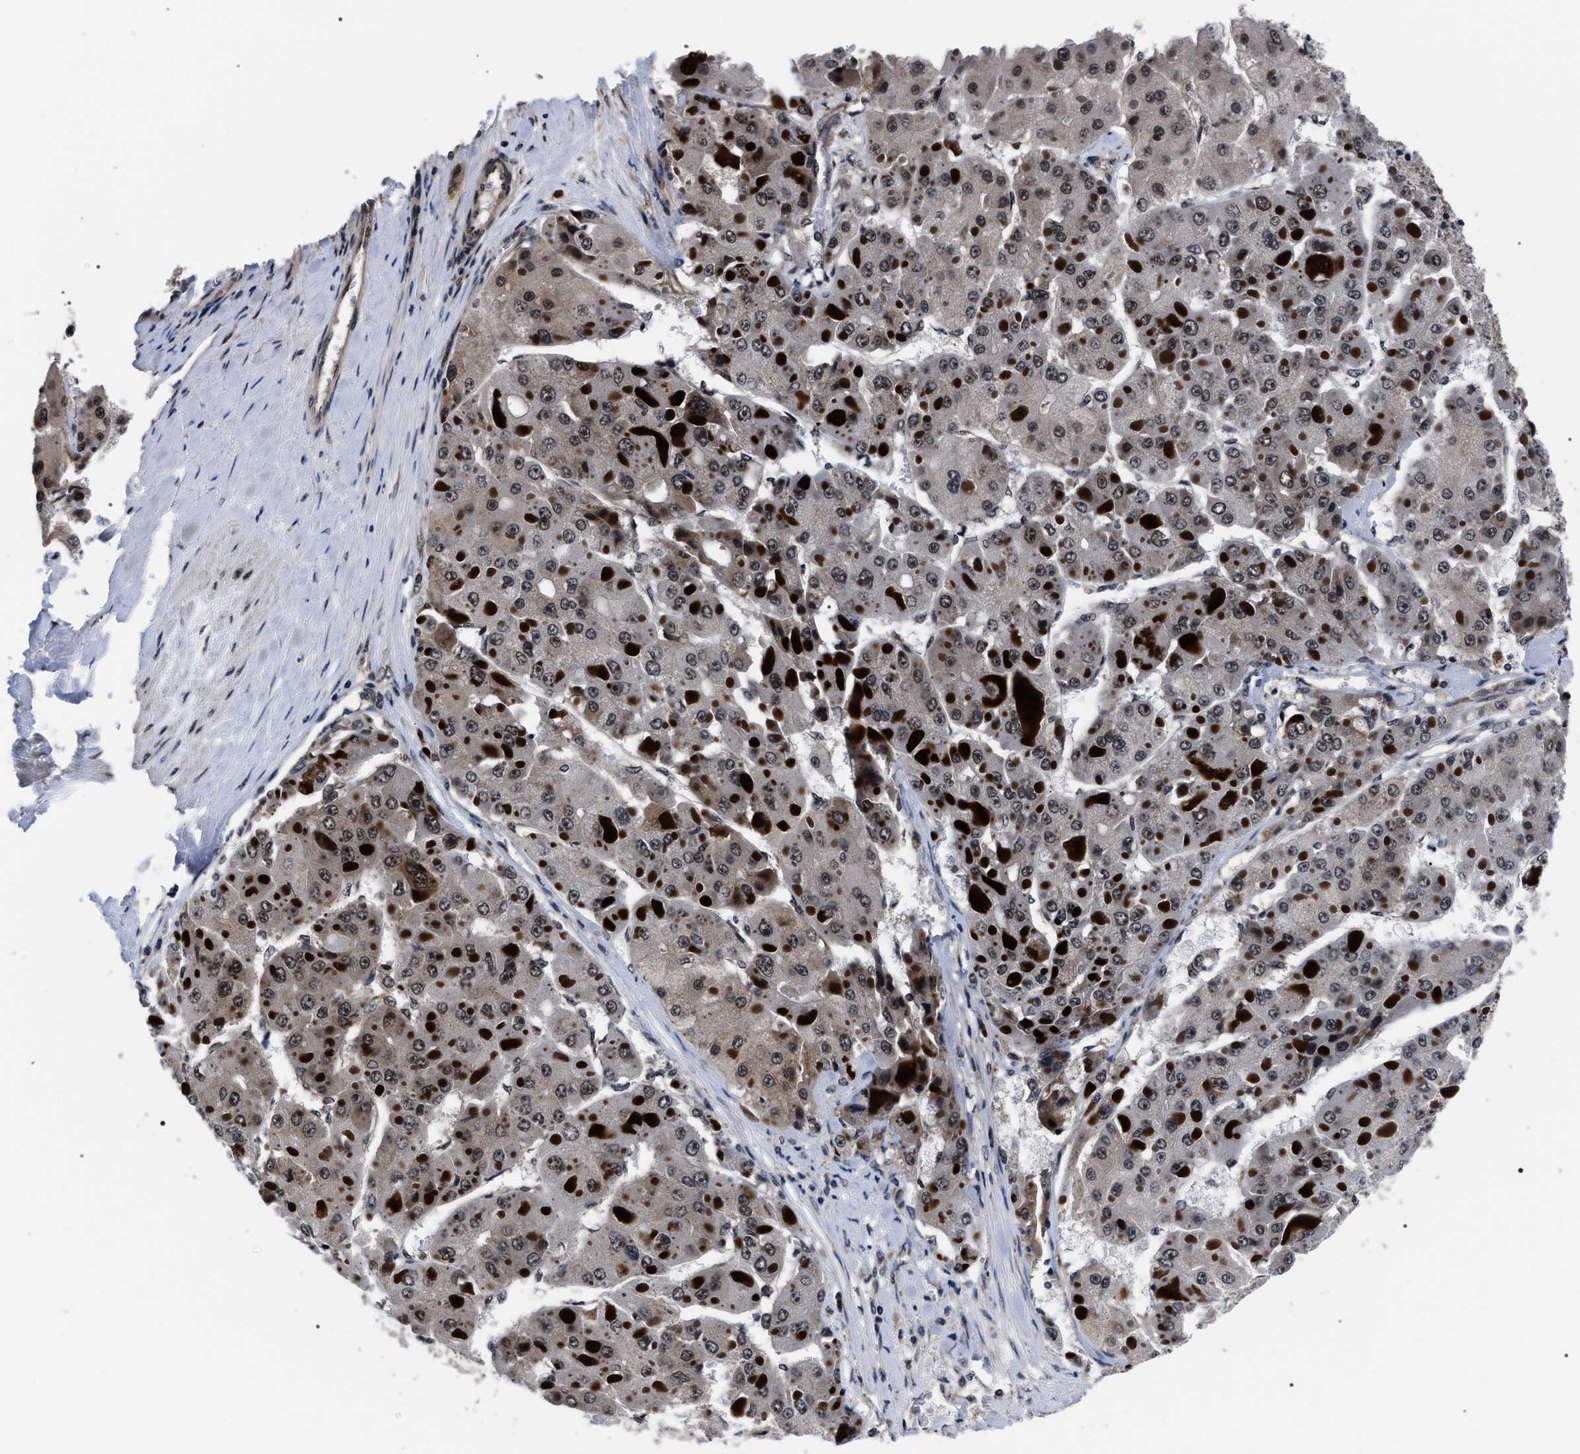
{"staining": {"intensity": "weak", "quantity": "<25%", "location": "cytoplasmic/membranous"}, "tissue": "liver cancer", "cell_type": "Tumor cells", "image_type": "cancer", "snomed": [{"axis": "morphology", "description": "Carcinoma, Hepatocellular, NOS"}, {"axis": "topography", "description": "Liver"}], "caption": "Tumor cells are negative for brown protein staining in liver cancer. The staining was performed using DAB (3,3'-diaminobenzidine) to visualize the protein expression in brown, while the nuclei were stained in blue with hematoxylin (Magnification: 20x).", "gene": "CSNK2A1", "patient": {"sex": "female", "age": 73}}